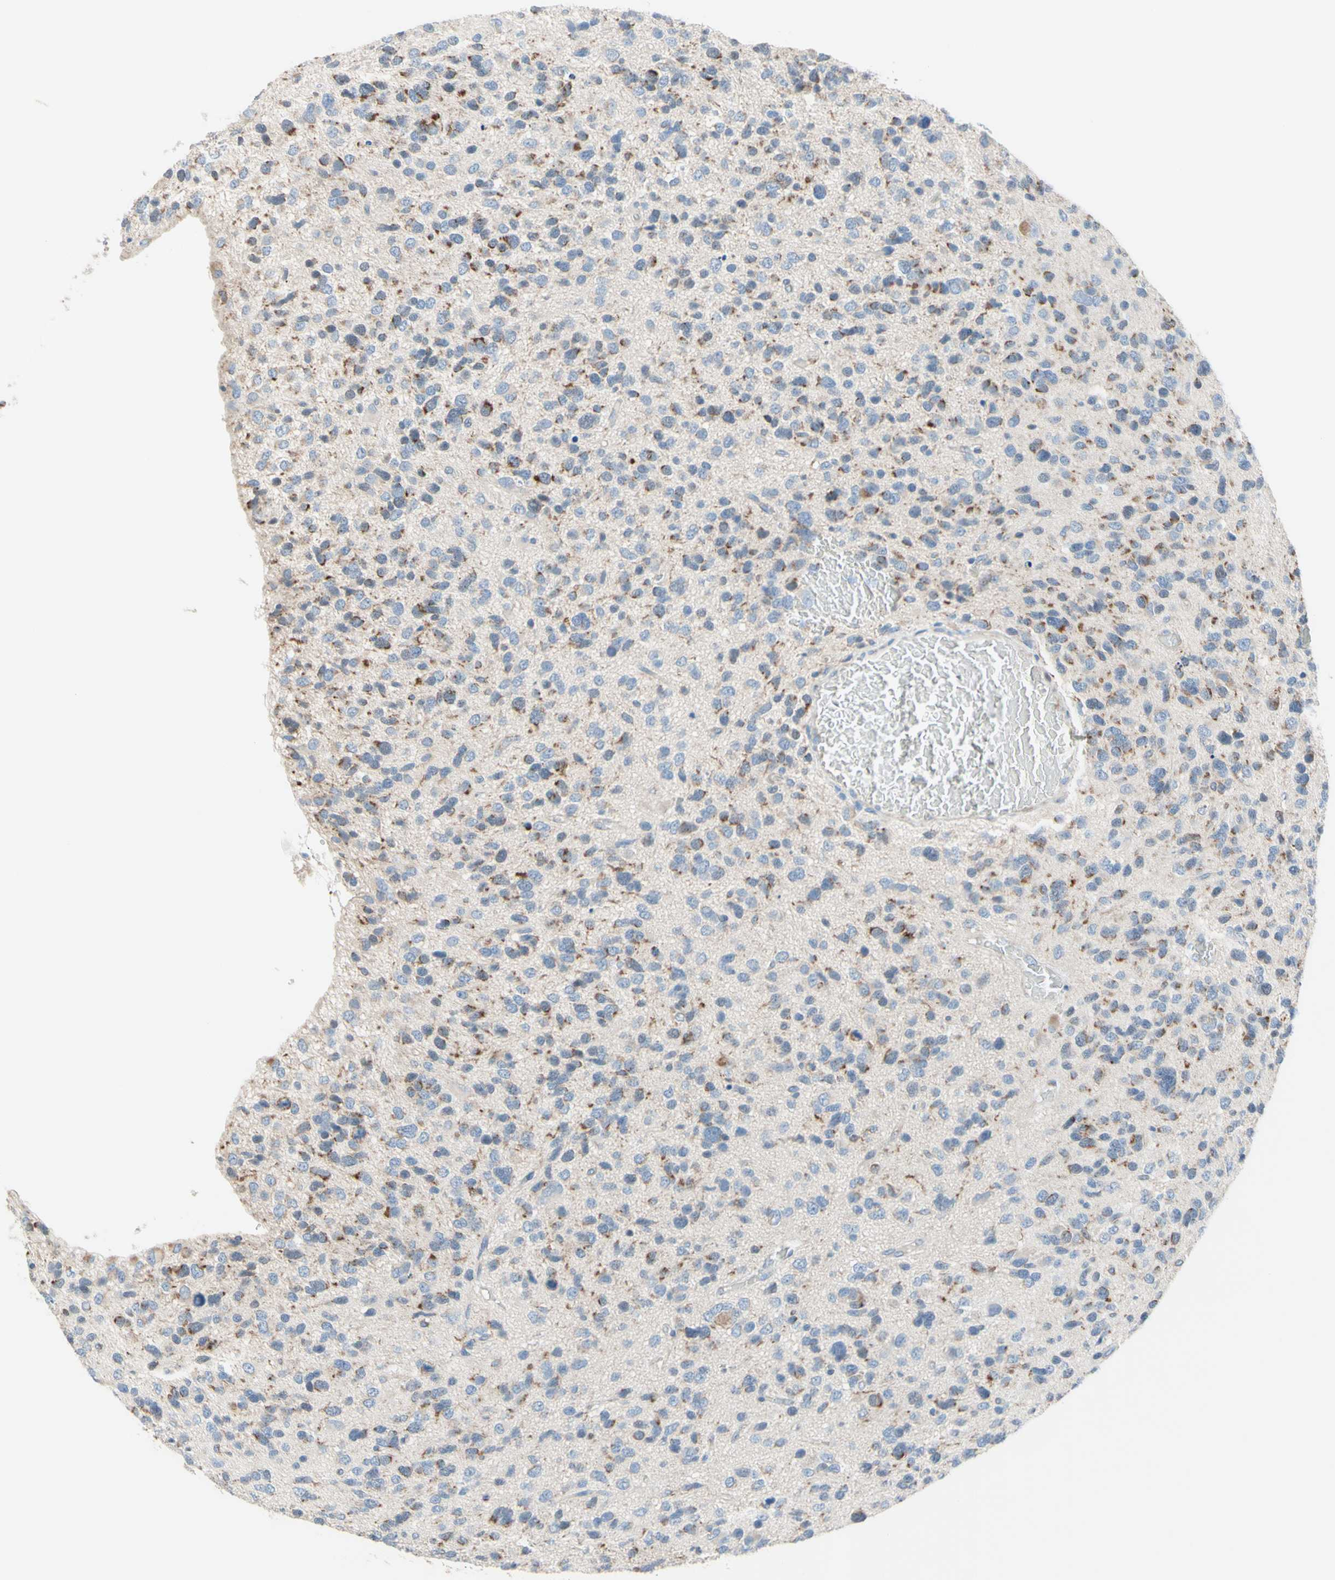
{"staining": {"intensity": "moderate", "quantity": "<25%", "location": "cytoplasmic/membranous"}, "tissue": "glioma", "cell_type": "Tumor cells", "image_type": "cancer", "snomed": [{"axis": "morphology", "description": "Glioma, malignant, High grade"}, {"axis": "topography", "description": "Brain"}], "caption": "Protein staining displays moderate cytoplasmic/membranous expression in about <25% of tumor cells in glioma.", "gene": "MFF", "patient": {"sex": "female", "age": 58}}